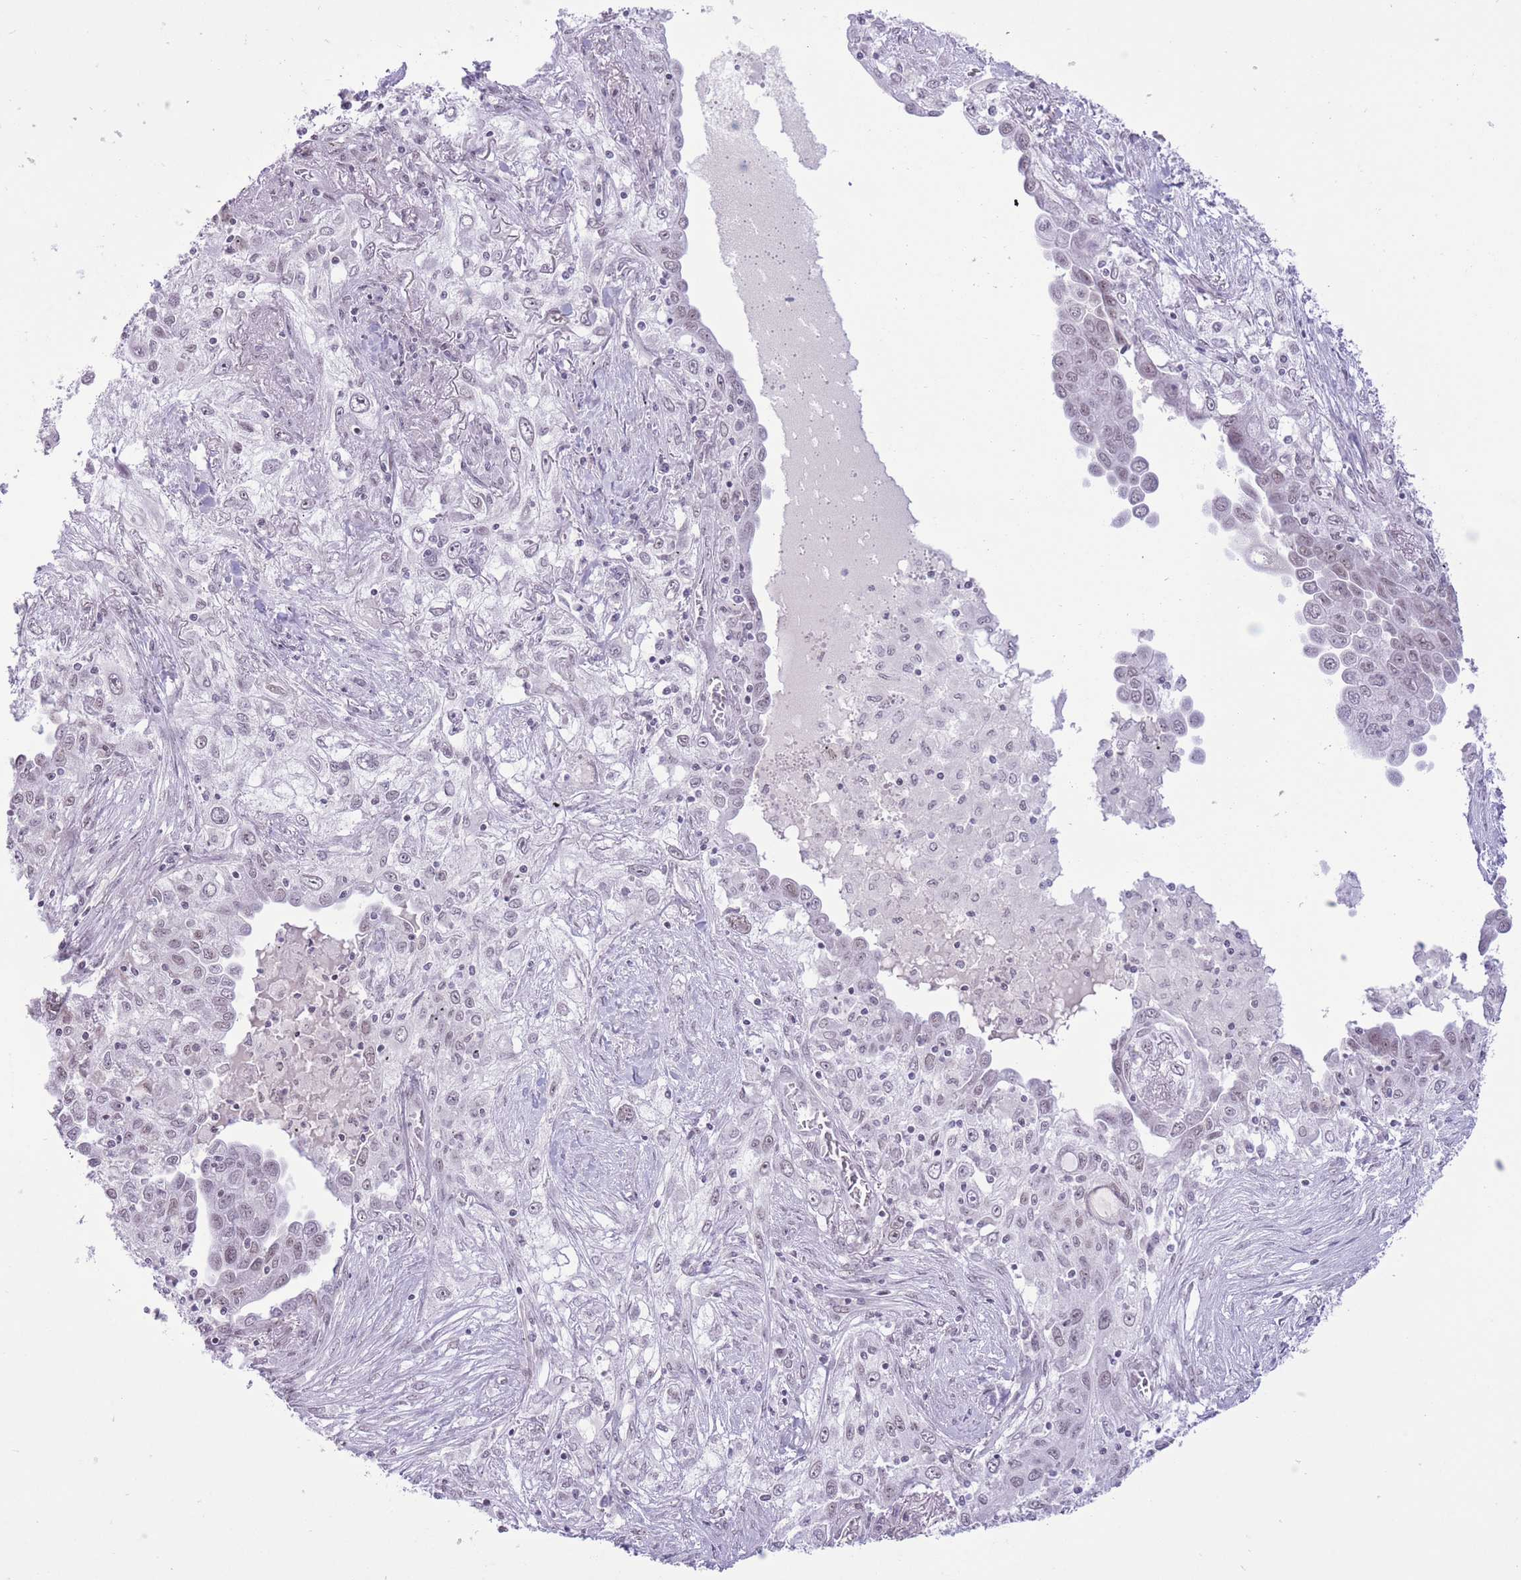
{"staining": {"intensity": "weak", "quantity": "<25%", "location": "nuclear"}, "tissue": "lung cancer", "cell_type": "Tumor cells", "image_type": "cancer", "snomed": [{"axis": "morphology", "description": "Squamous cell carcinoma, NOS"}, {"axis": "topography", "description": "Lung"}], "caption": "A micrograph of lung cancer stained for a protein displays no brown staining in tumor cells.", "gene": "ZBED5", "patient": {"sex": "female", "age": 69}}